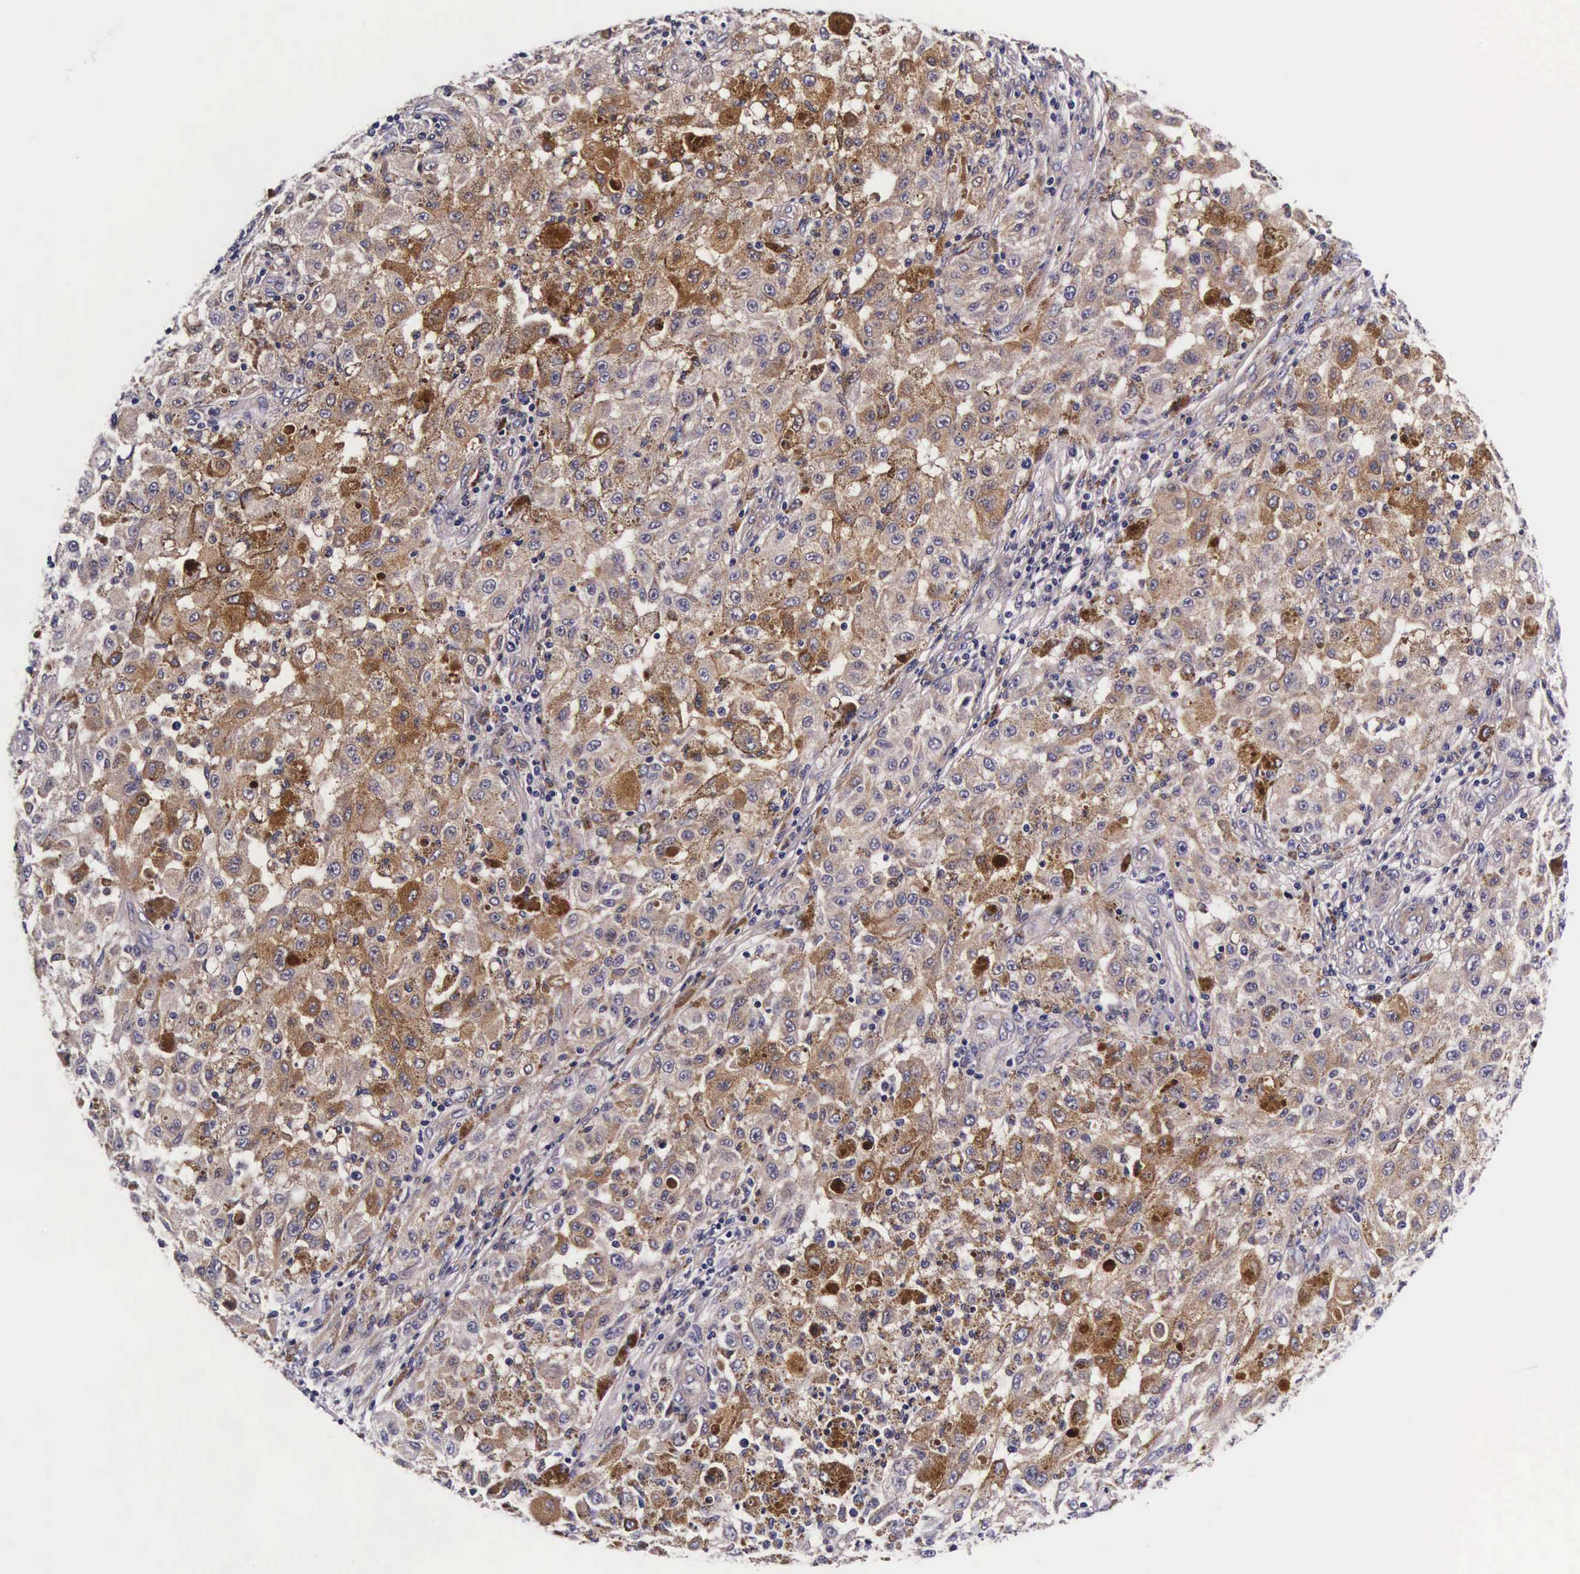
{"staining": {"intensity": "weak", "quantity": "25%-75%", "location": "cytoplasmic/membranous"}, "tissue": "melanoma", "cell_type": "Tumor cells", "image_type": "cancer", "snomed": [{"axis": "morphology", "description": "Malignant melanoma, NOS"}, {"axis": "topography", "description": "Skin"}], "caption": "IHC (DAB) staining of human malignant melanoma shows weak cytoplasmic/membranous protein staining in approximately 25%-75% of tumor cells.", "gene": "UPRT", "patient": {"sex": "female", "age": 64}}